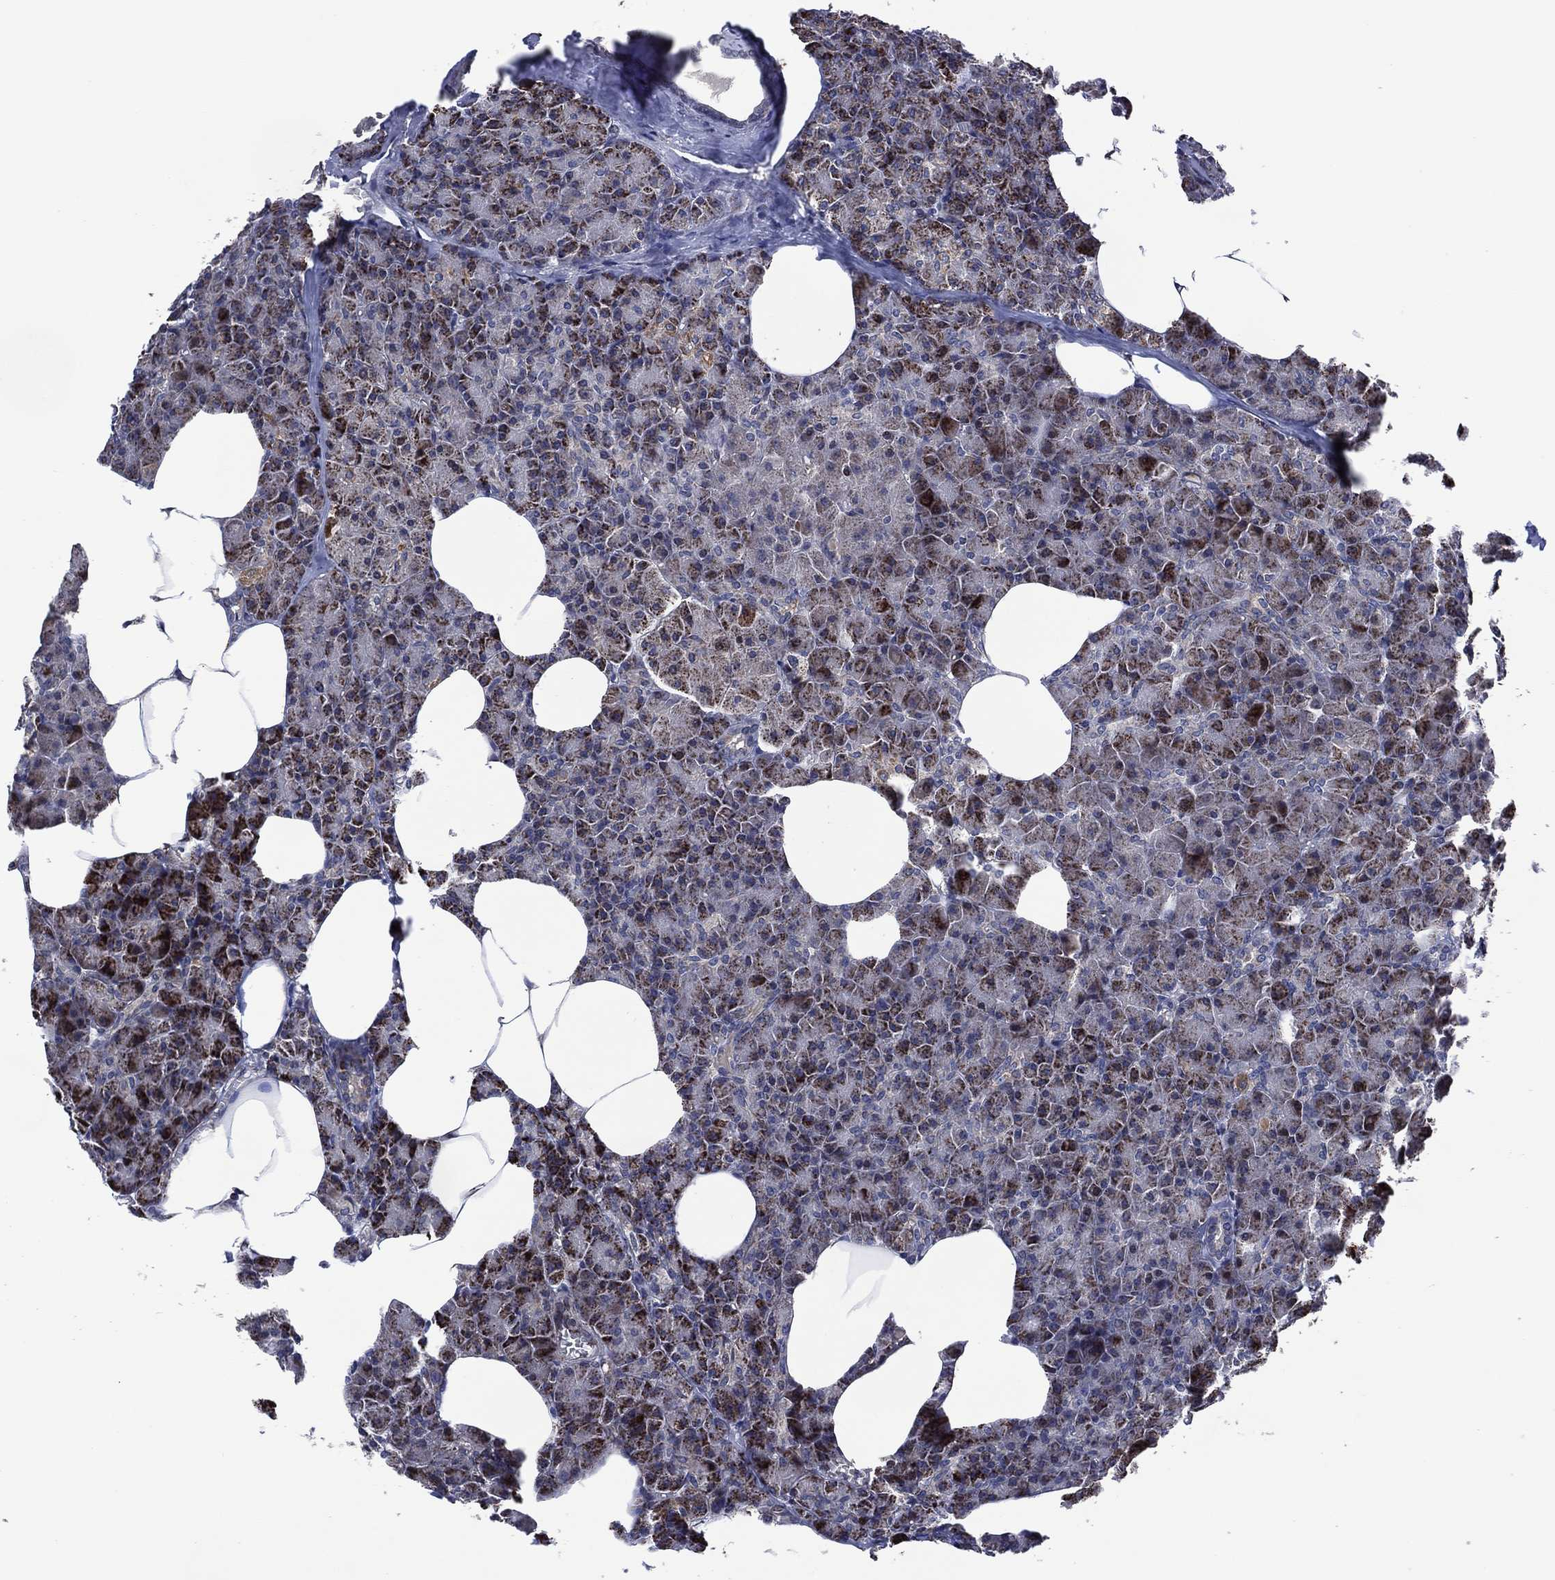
{"staining": {"intensity": "moderate", "quantity": "25%-75%", "location": "cytoplasmic/membranous"}, "tissue": "pancreas", "cell_type": "Exocrine glandular cells", "image_type": "normal", "snomed": [{"axis": "morphology", "description": "Normal tissue, NOS"}, {"axis": "topography", "description": "Pancreas"}], "caption": "A histopathology image showing moderate cytoplasmic/membranous expression in about 25%-75% of exocrine glandular cells in unremarkable pancreas, as visualized by brown immunohistochemical staining.", "gene": "HTD2", "patient": {"sex": "female", "age": 45}}